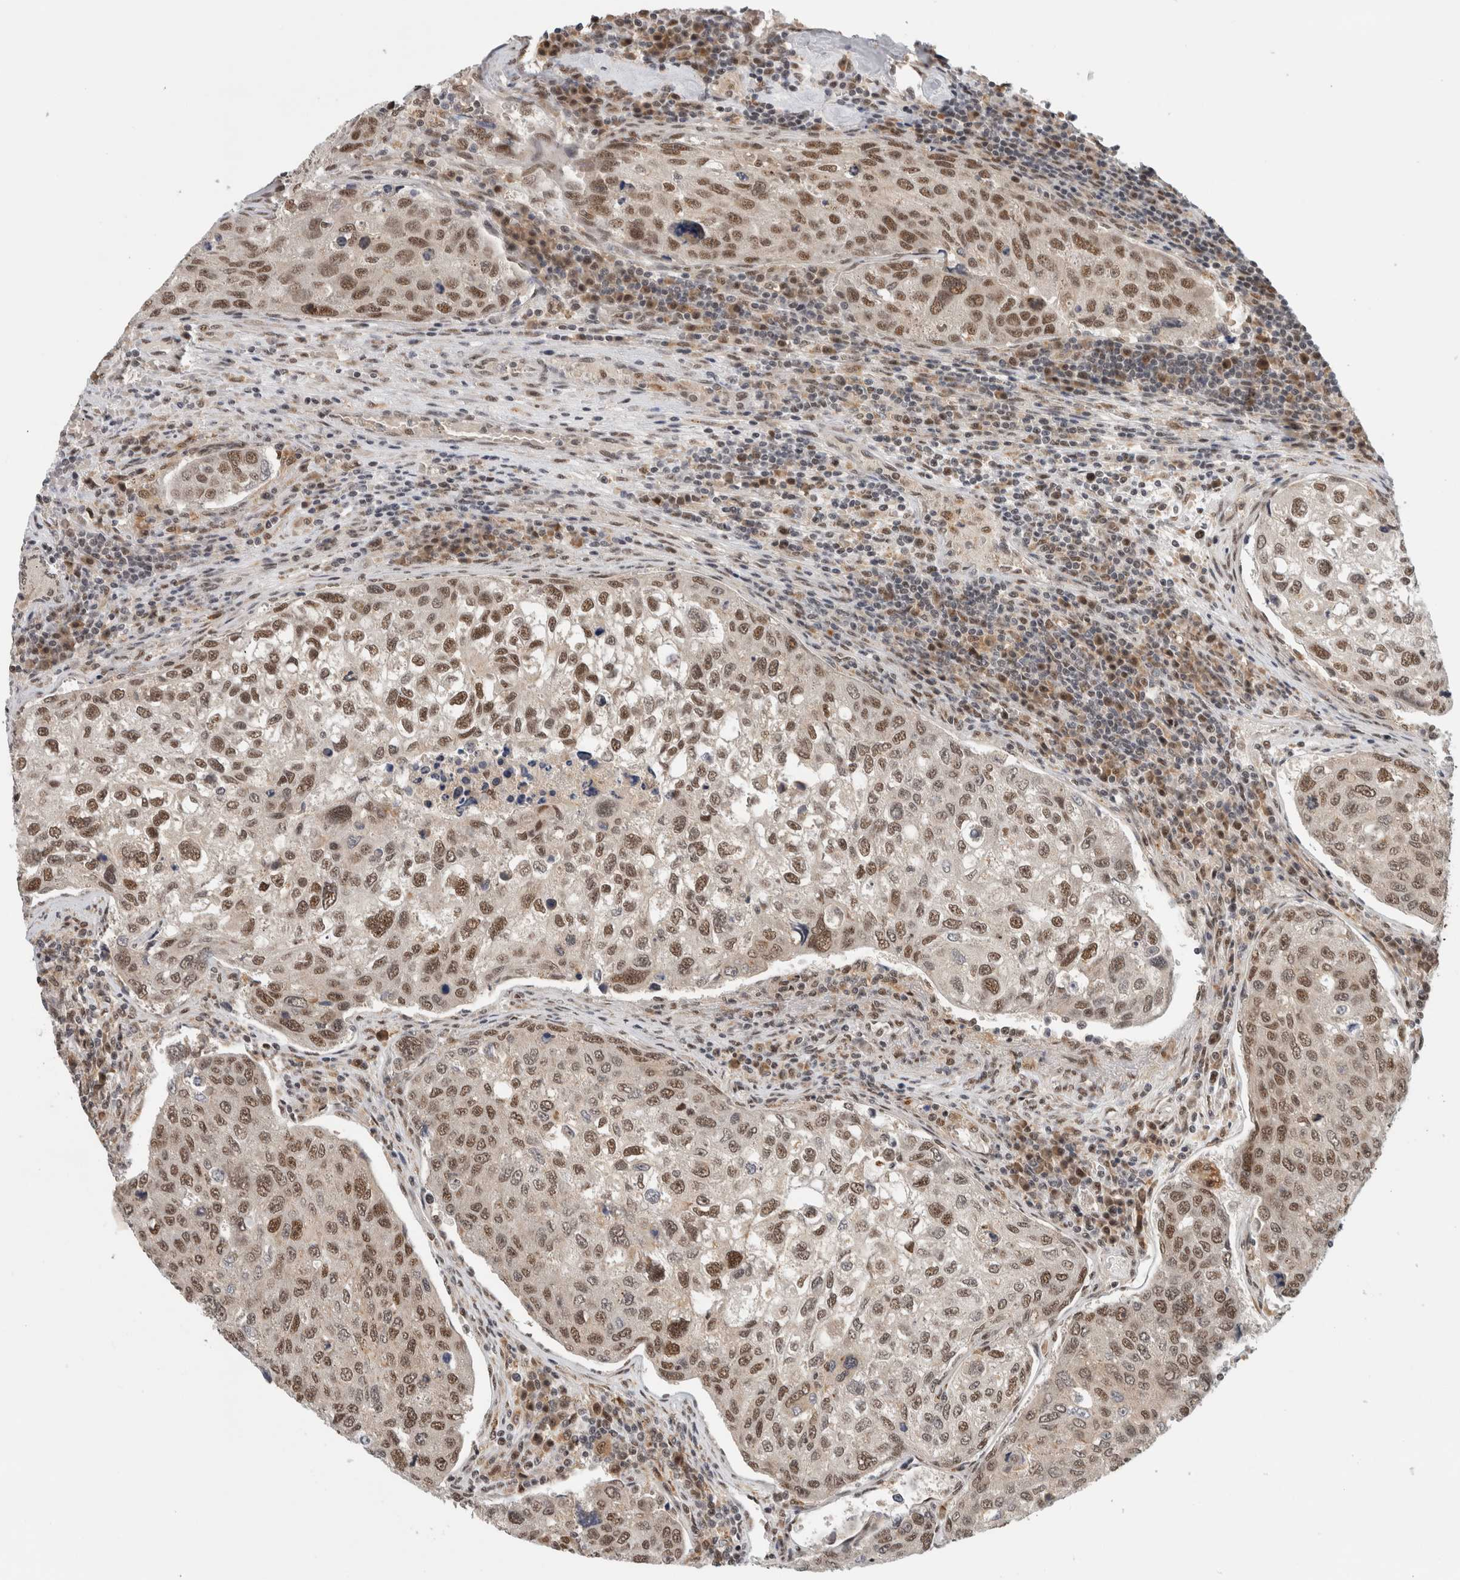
{"staining": {"intensity": "moderate", "quantity": ">75%", "location": "nuclear"}, "tissue": "urothelial cancer", "cell_type": "Tumor cells", "image_type": "cancer", "snomed": [{"axis": "morphology", "description": "Urothelial carcinoma, High grade"}, {"axis": "topography", "description": "Lymph node"}, {"axis": "topography", "description": "Urinary bladder"}], "caption": "A brown stain shows moderate nuclear expression of a protein in human urothelial cancer tumor cells.", "gene": "NCAPG2", "patient": {"sex": "male", "age": 51}}